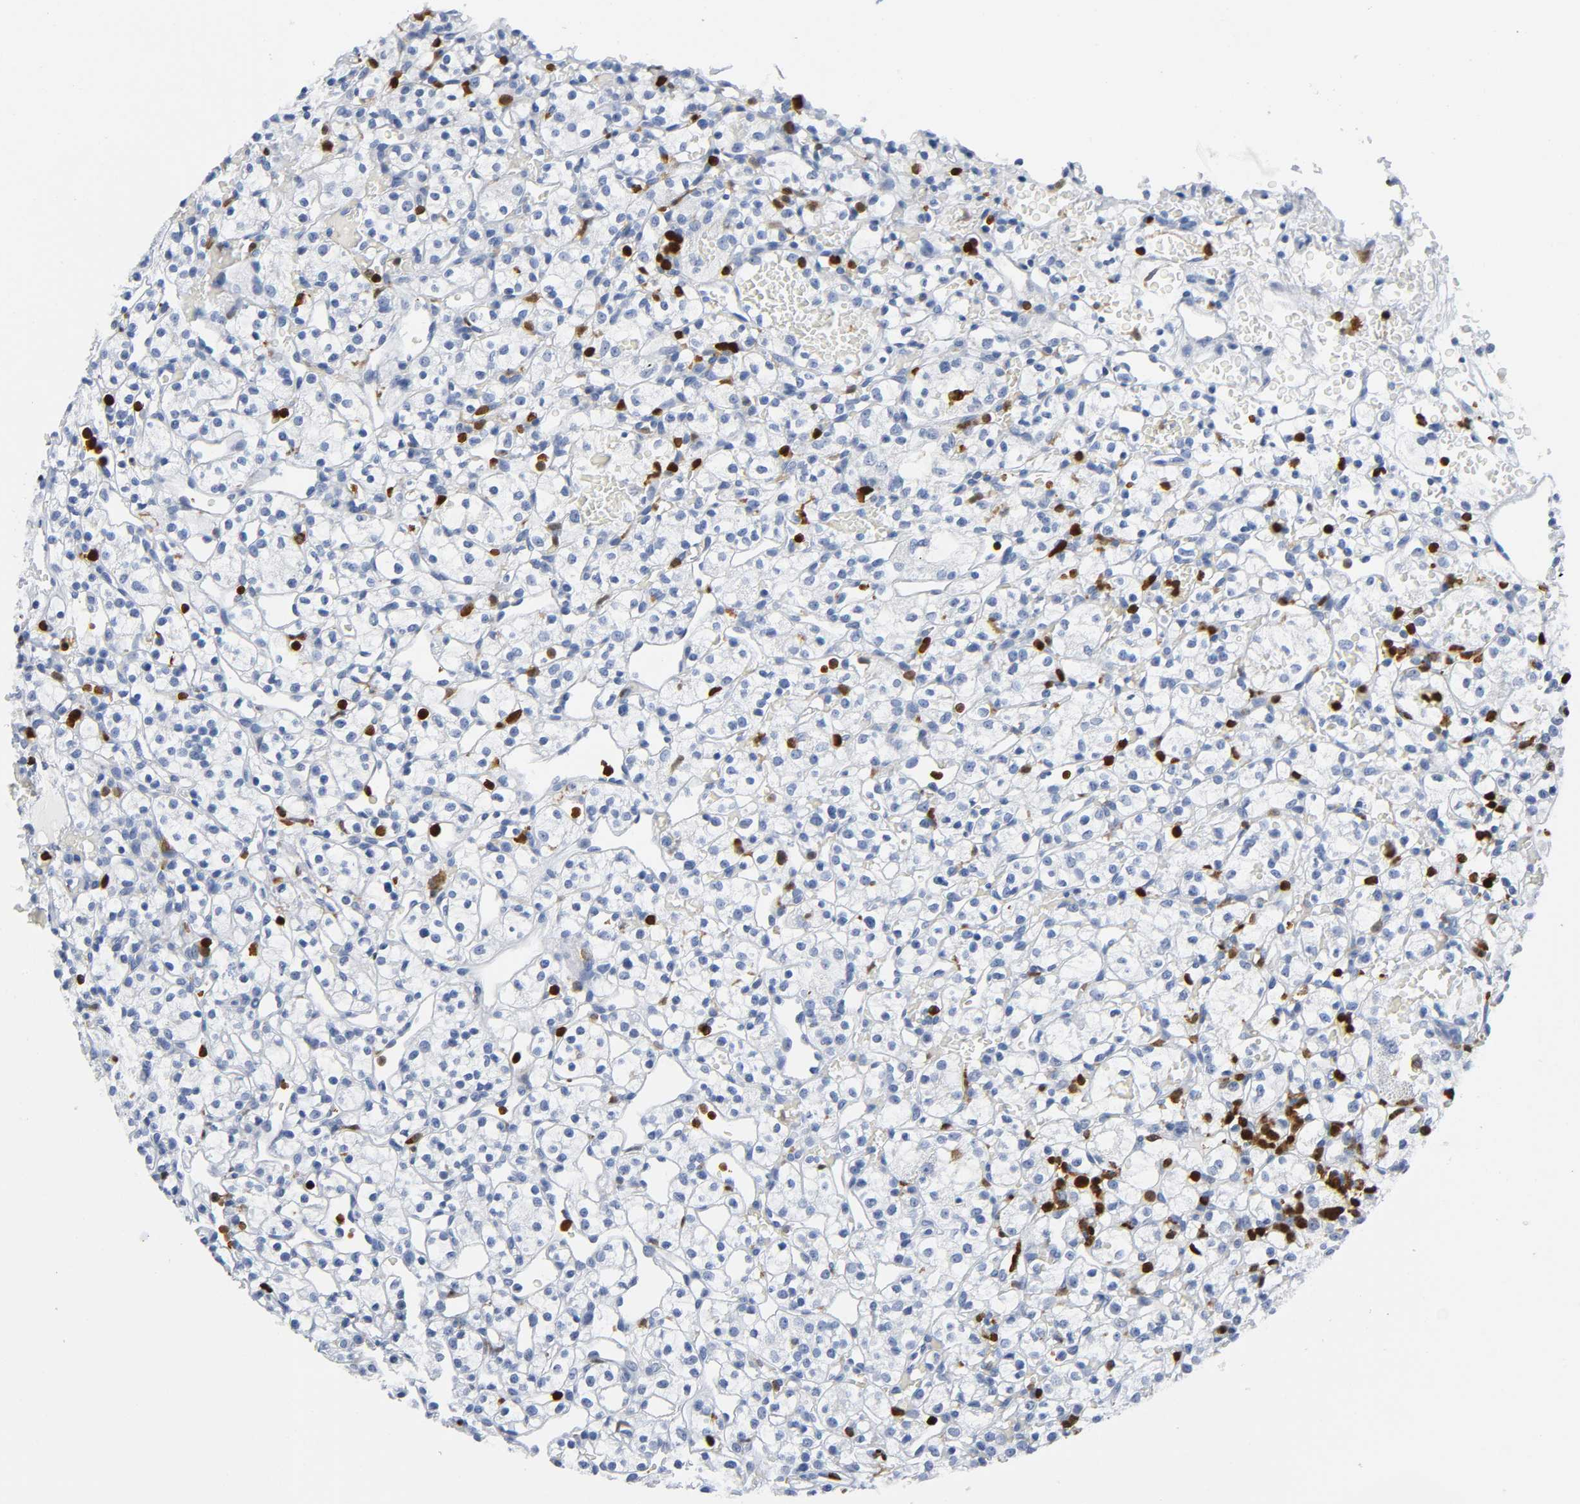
{"staining": {"intensity": "negative", "quantity": "none", "location": "none"}, "tissue": "renal cancer", "cell_type": "Tumor cells", "image_type": "cancer", "snomed": [{"axis": "morphology", "description": "Adenocarcinoma, NOS"}, {"axis": "topography", "description": "Kidney"}], "caption": "This is an immunohistochemistry (IHC) photomicrograph of human adenocarcinoma (renal). There is no positivity in tumor cells.", "gene": "DOK2", "patient": {"sex": "female", "age": 60}}